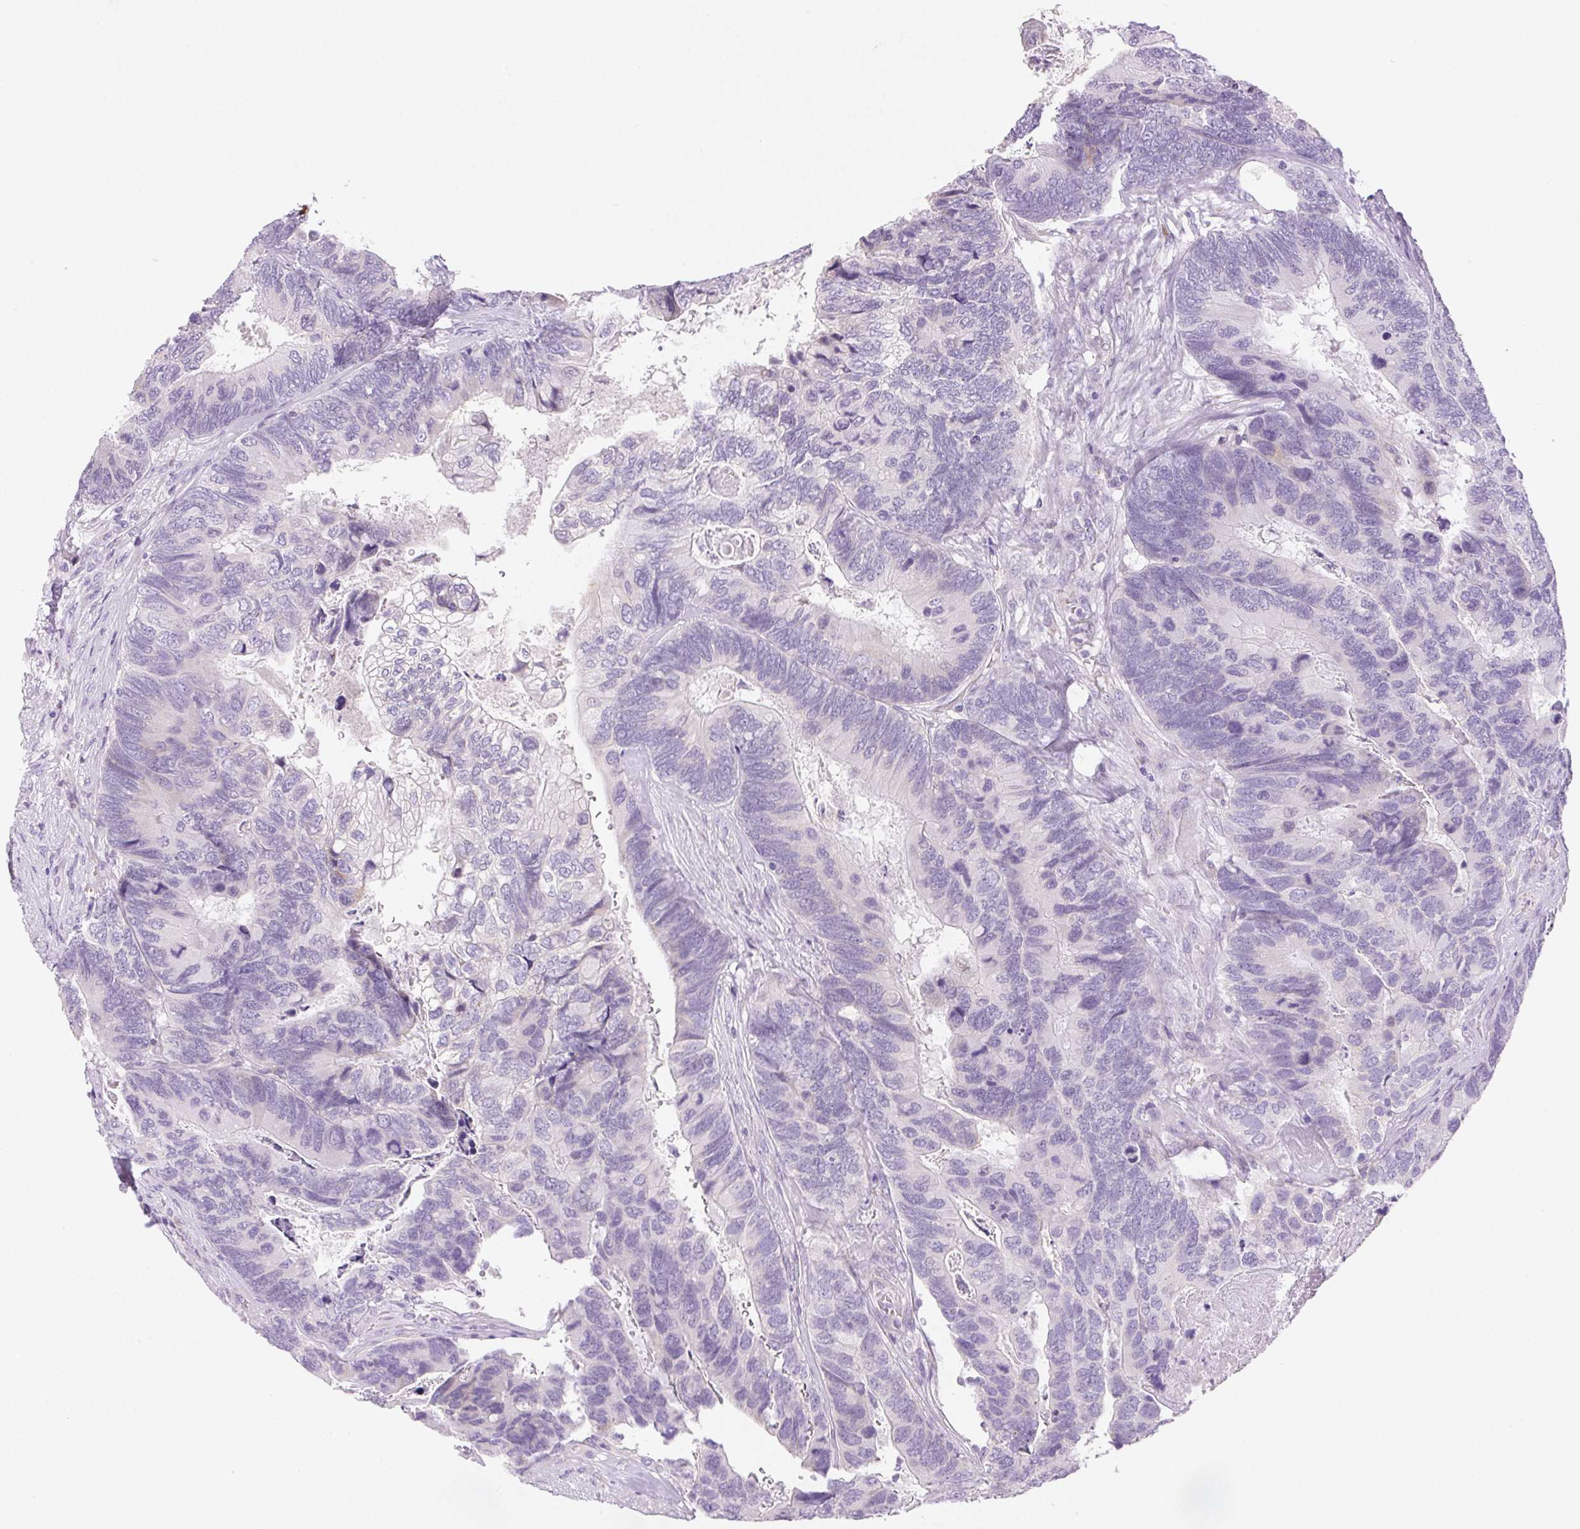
{"staining": {"intensity": "negative", "quantity": "none", "location": "none"}, "tissue": "breast cancer", "cell_type": "Tumor cells", "image_type": "cancer", "snomed": [{"axis": "morphology", "description": "Lobular carcinoma"}, {"axis": "topography", "description": "Breast"}], "caption": "Human breast lobular carcinoma stained for a protein using immunohistochemistry displays no positivity in tumor cells.", "gene": "ARHGAP11B", "patient": {"sex": "female", "age": 59}}